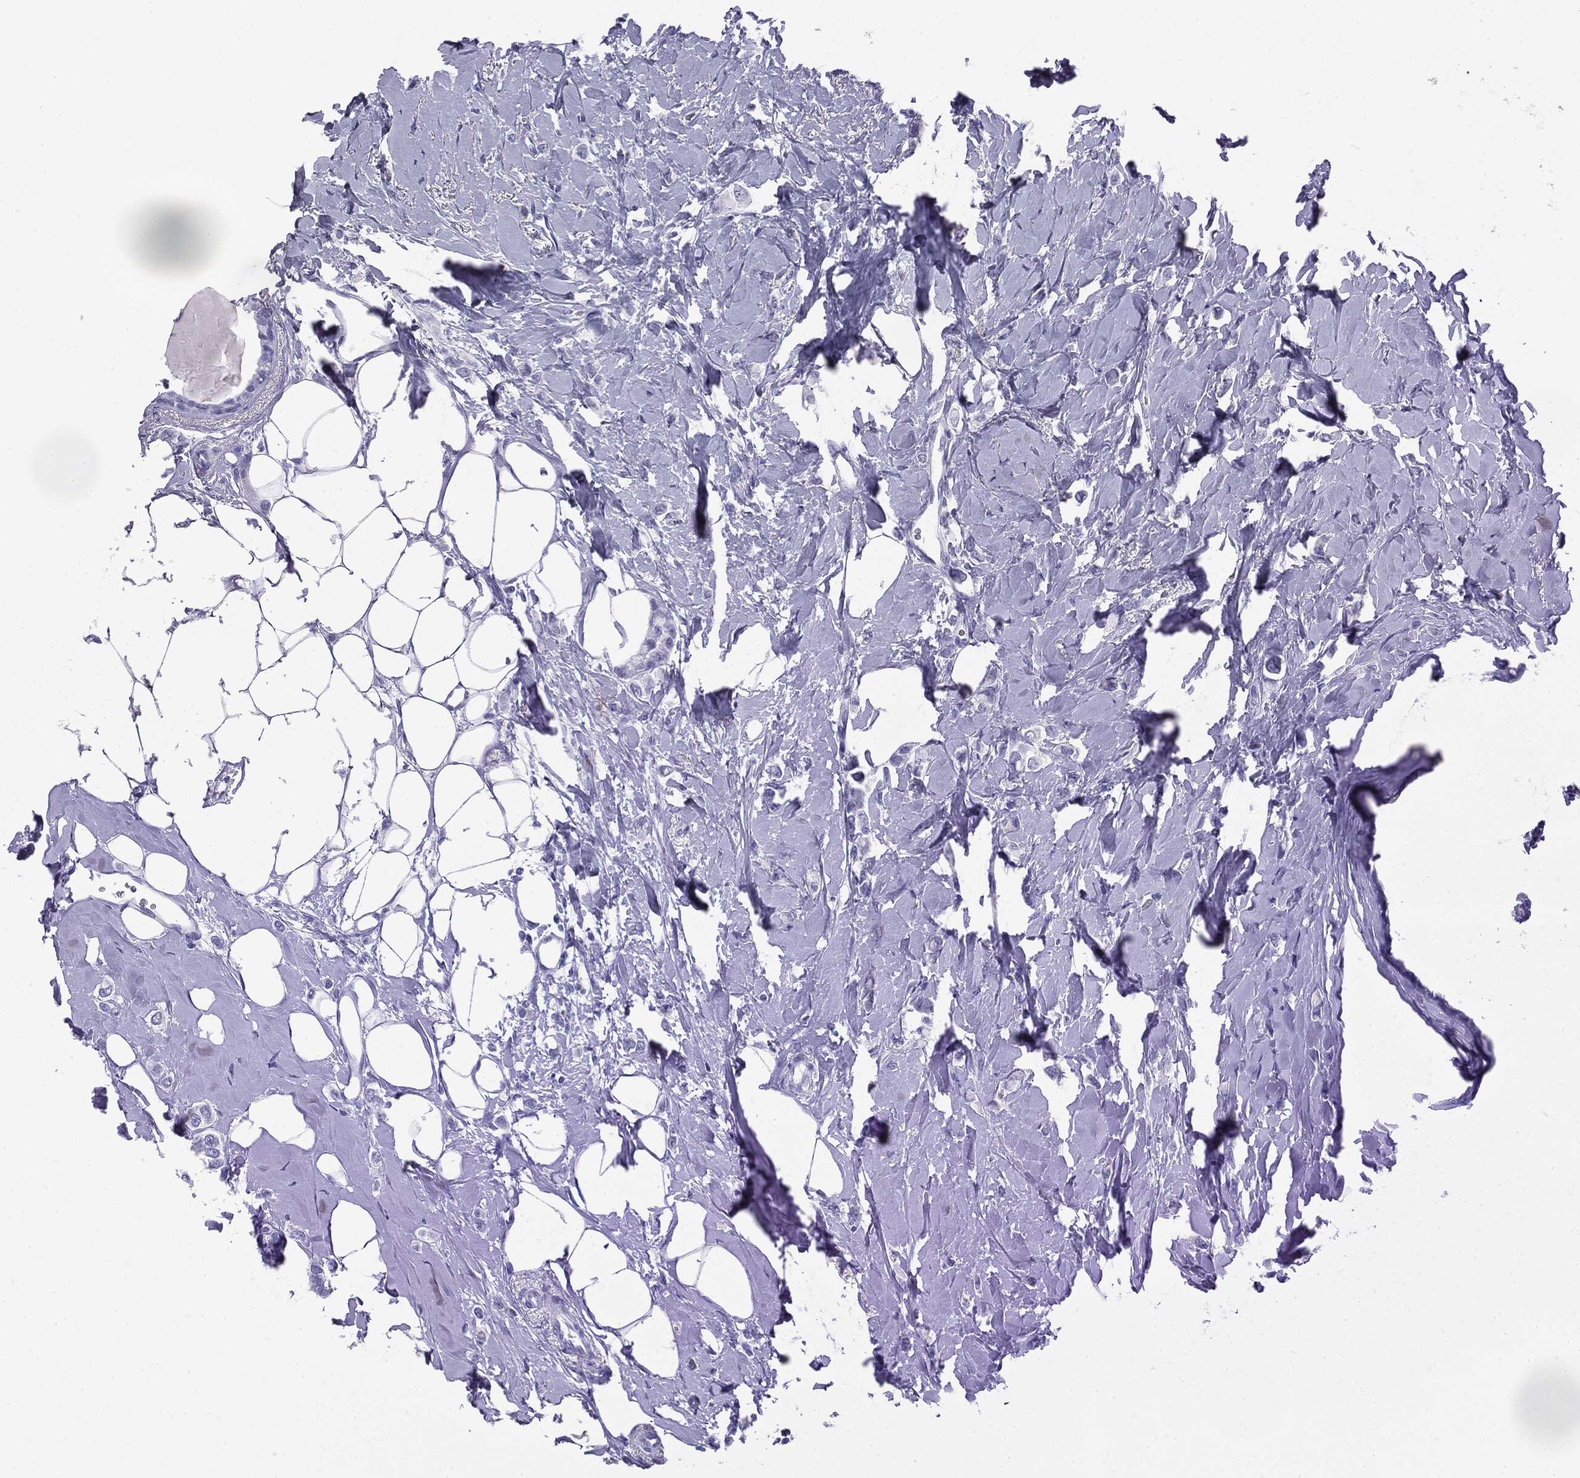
{"staining": {"intensity": "negative", "quantity": "none", "location": "none"}, "tissue": "breast cancer", "cell_type": "Tumor cells", "image_type": "cancer", "snomed": [{"axis": "morphology", "description": "Lobular carcinoma"}, {"axis": "topography", "description": "Breast"}], "caption": "Protein analysis of lobular carcinoma (breast) shows no significant expression in tumor cells.", "gene": "ATP2A1", "patient": {"sex": "female", "age": 66}}